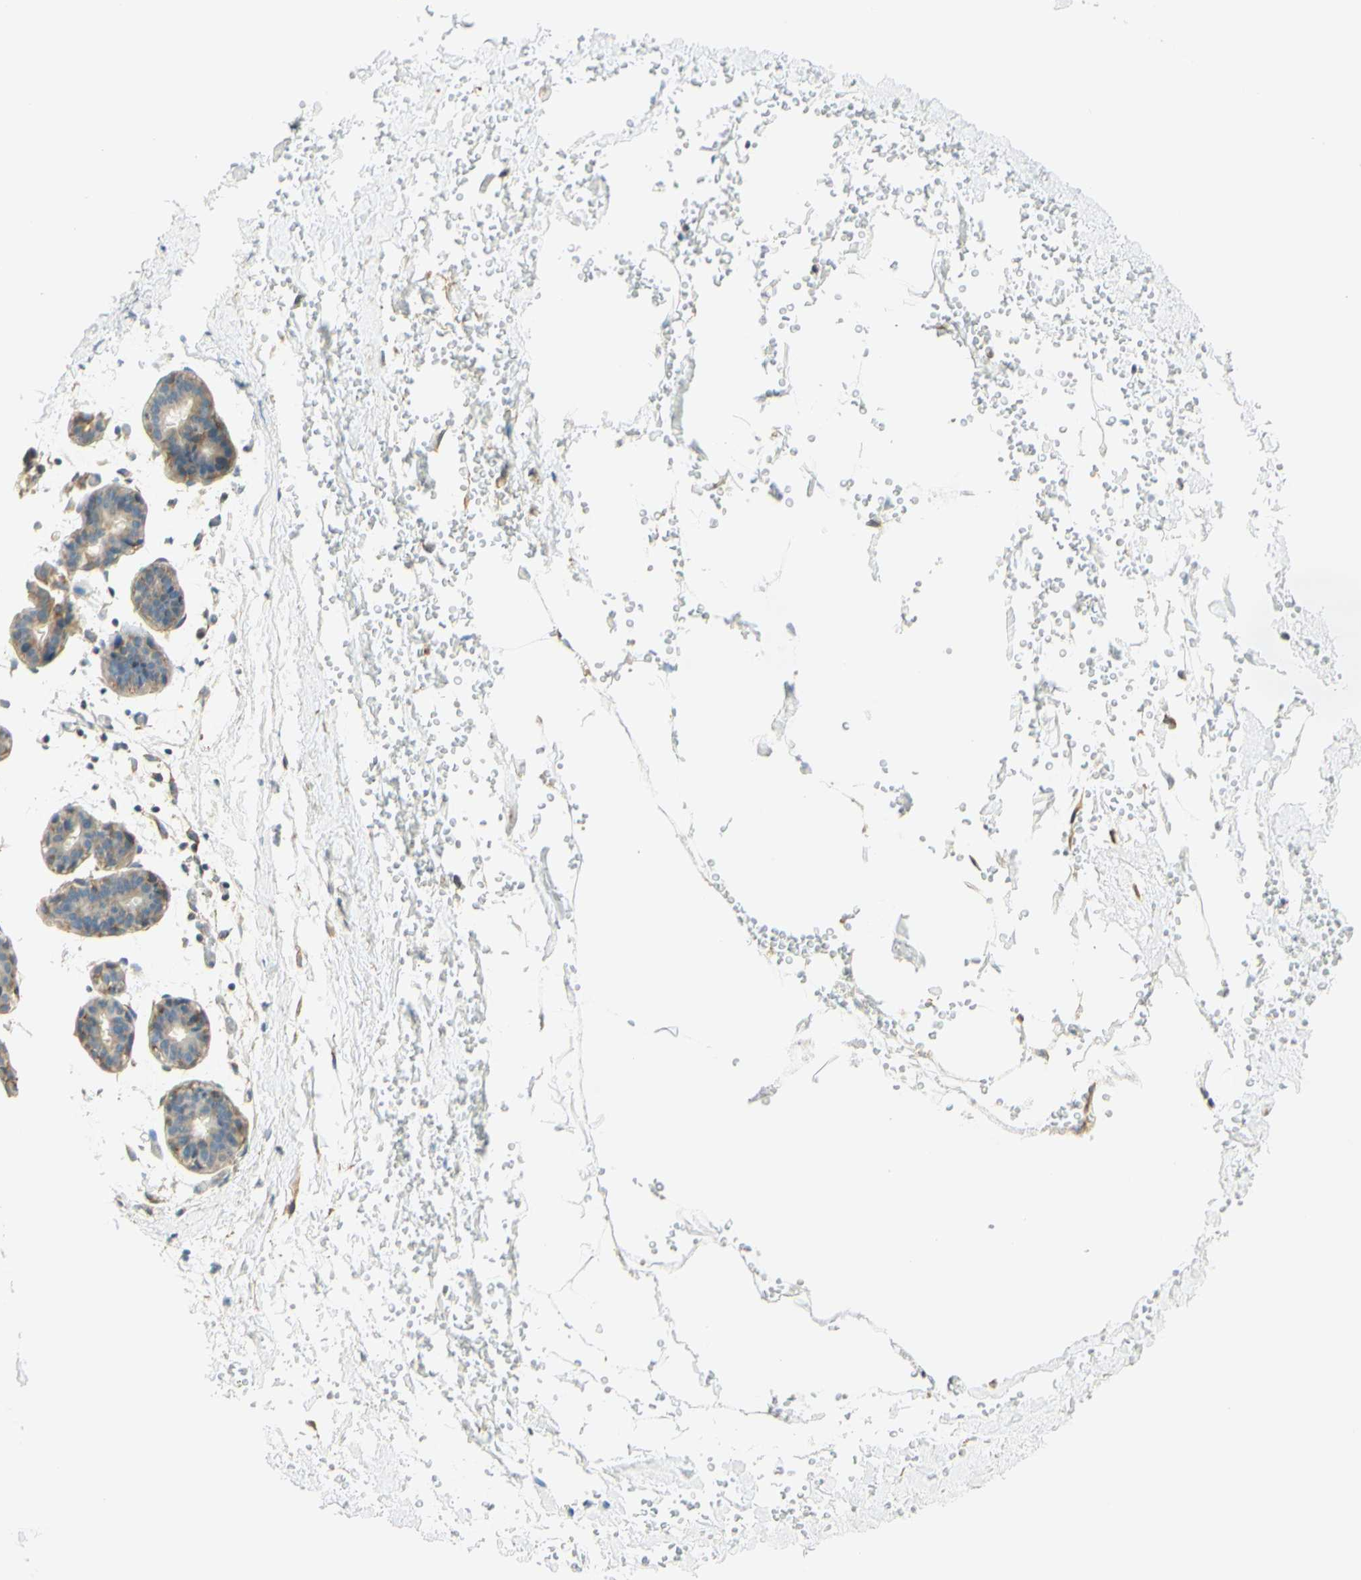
{"staining": {"intensity": "negative", "quantity": "none", "location": "none"}, "tissue": "breast", "cell_type": "Adipocytes", "image_type": "normal", "snomed": [{"axis": "morphology", "description": "Normal tissue, NOS"}, {"axis": "topography", "description": "Breast"}], "caption": "Protein analysis of benign breast exhibits no significant expression in adipocytes.", "gene": "MAP1B", "patient": {"sex": "female", "age": 27}}